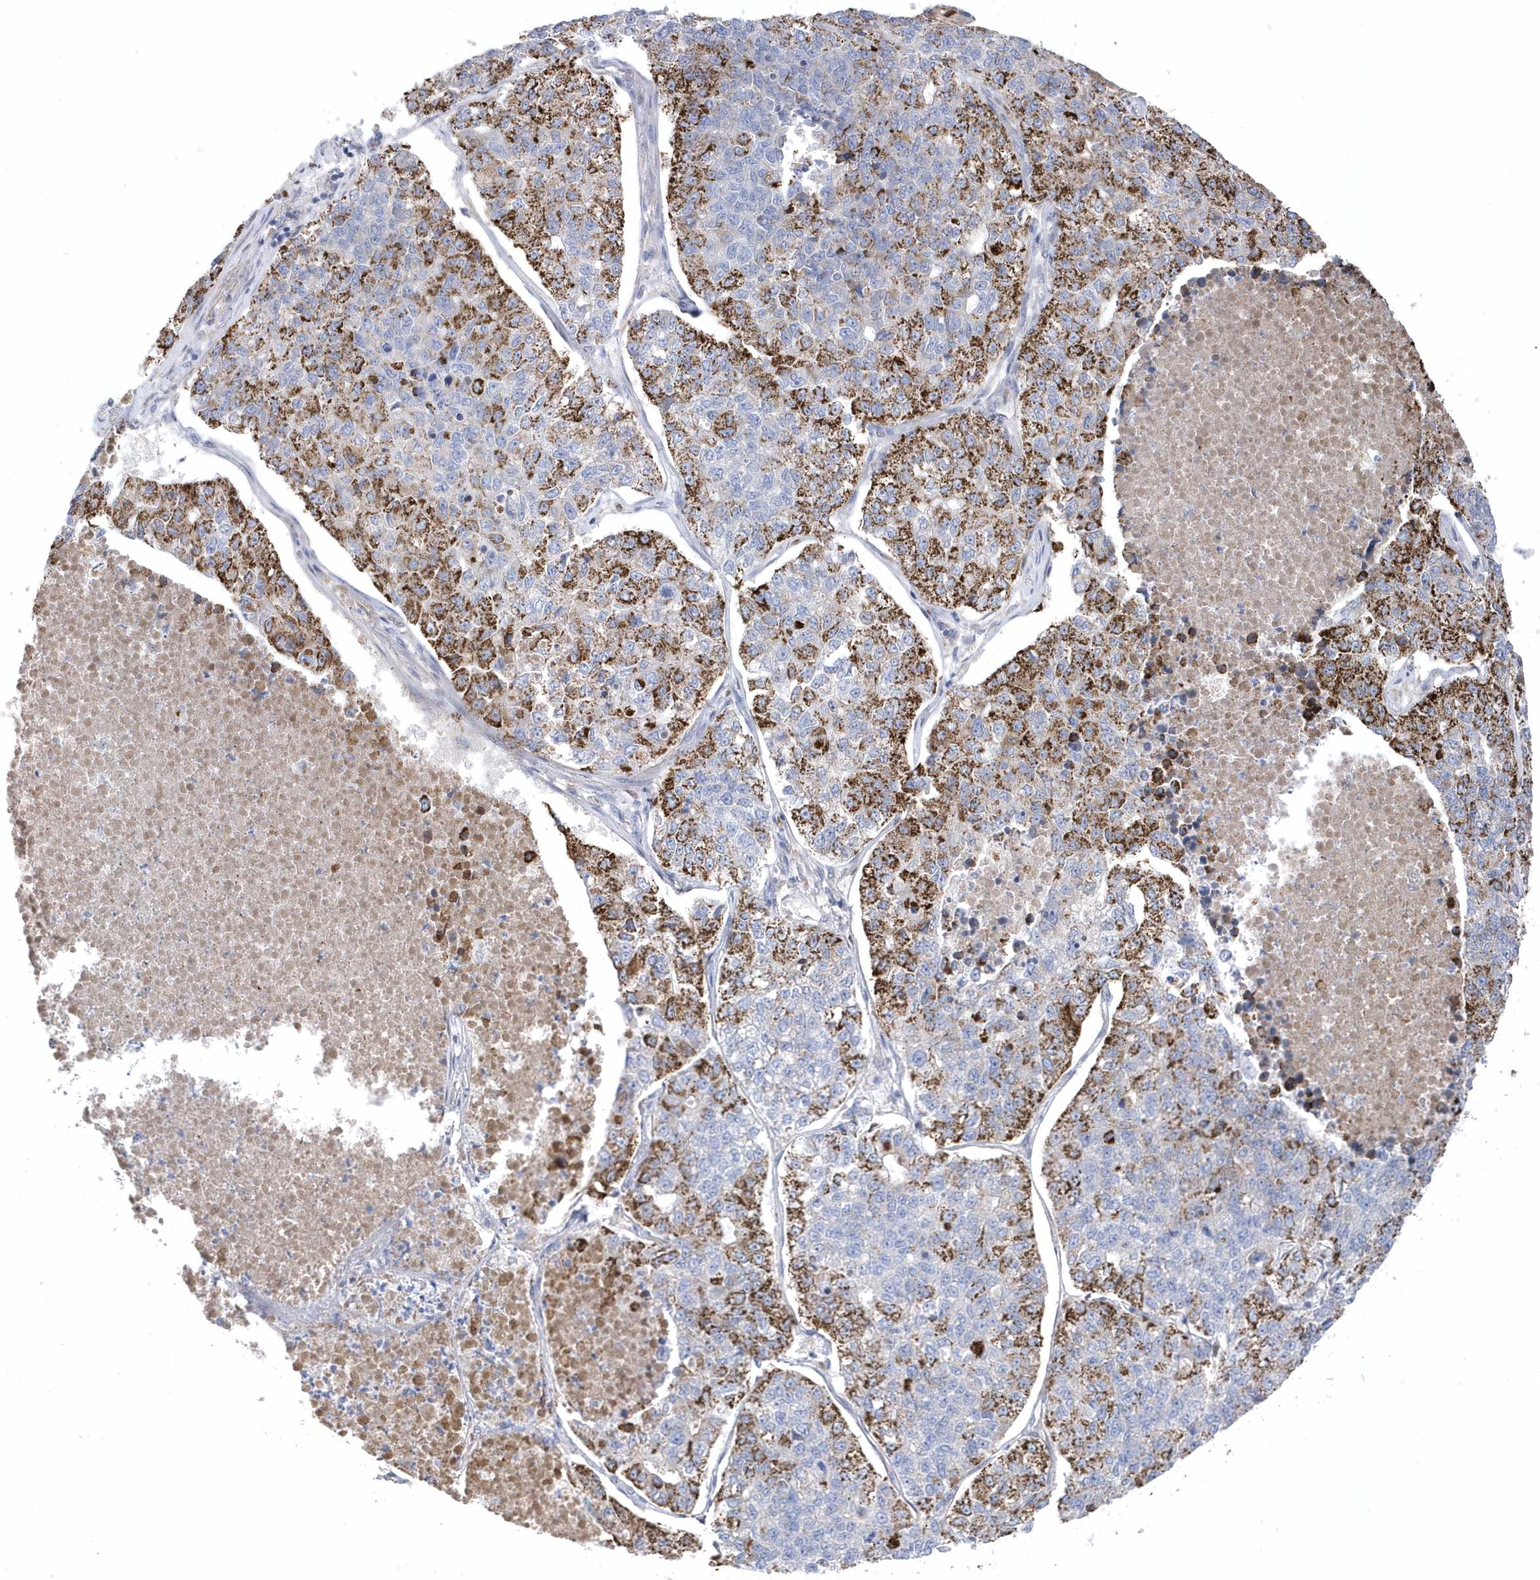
{"staining": {"intensity": "moderate", "quantity": ">75%", "location": "cytoplasmic/membranous"}, "tissue": "lung cancer", "cell_type": "Tumor cells", "image_type": "cancer", "snomed": [{"axis": "morphology", "description": "Adenocarcinoma, NOS"}, {"axis": "topography", "description": "Lung"}], "caption": "High-magnification brightfield microscopy of adenocarcinoma (lung) stained with DAB (3,3'-diaminobenzidine) (brown) and counterstained with hematoxylin (blue). tumor cells exhibit moderate cytoplasmic/membranous expression is seen in approximately>75% of cells.", "gene": "GTPBP6", "patient": {"sex": "male", "age": 49}}